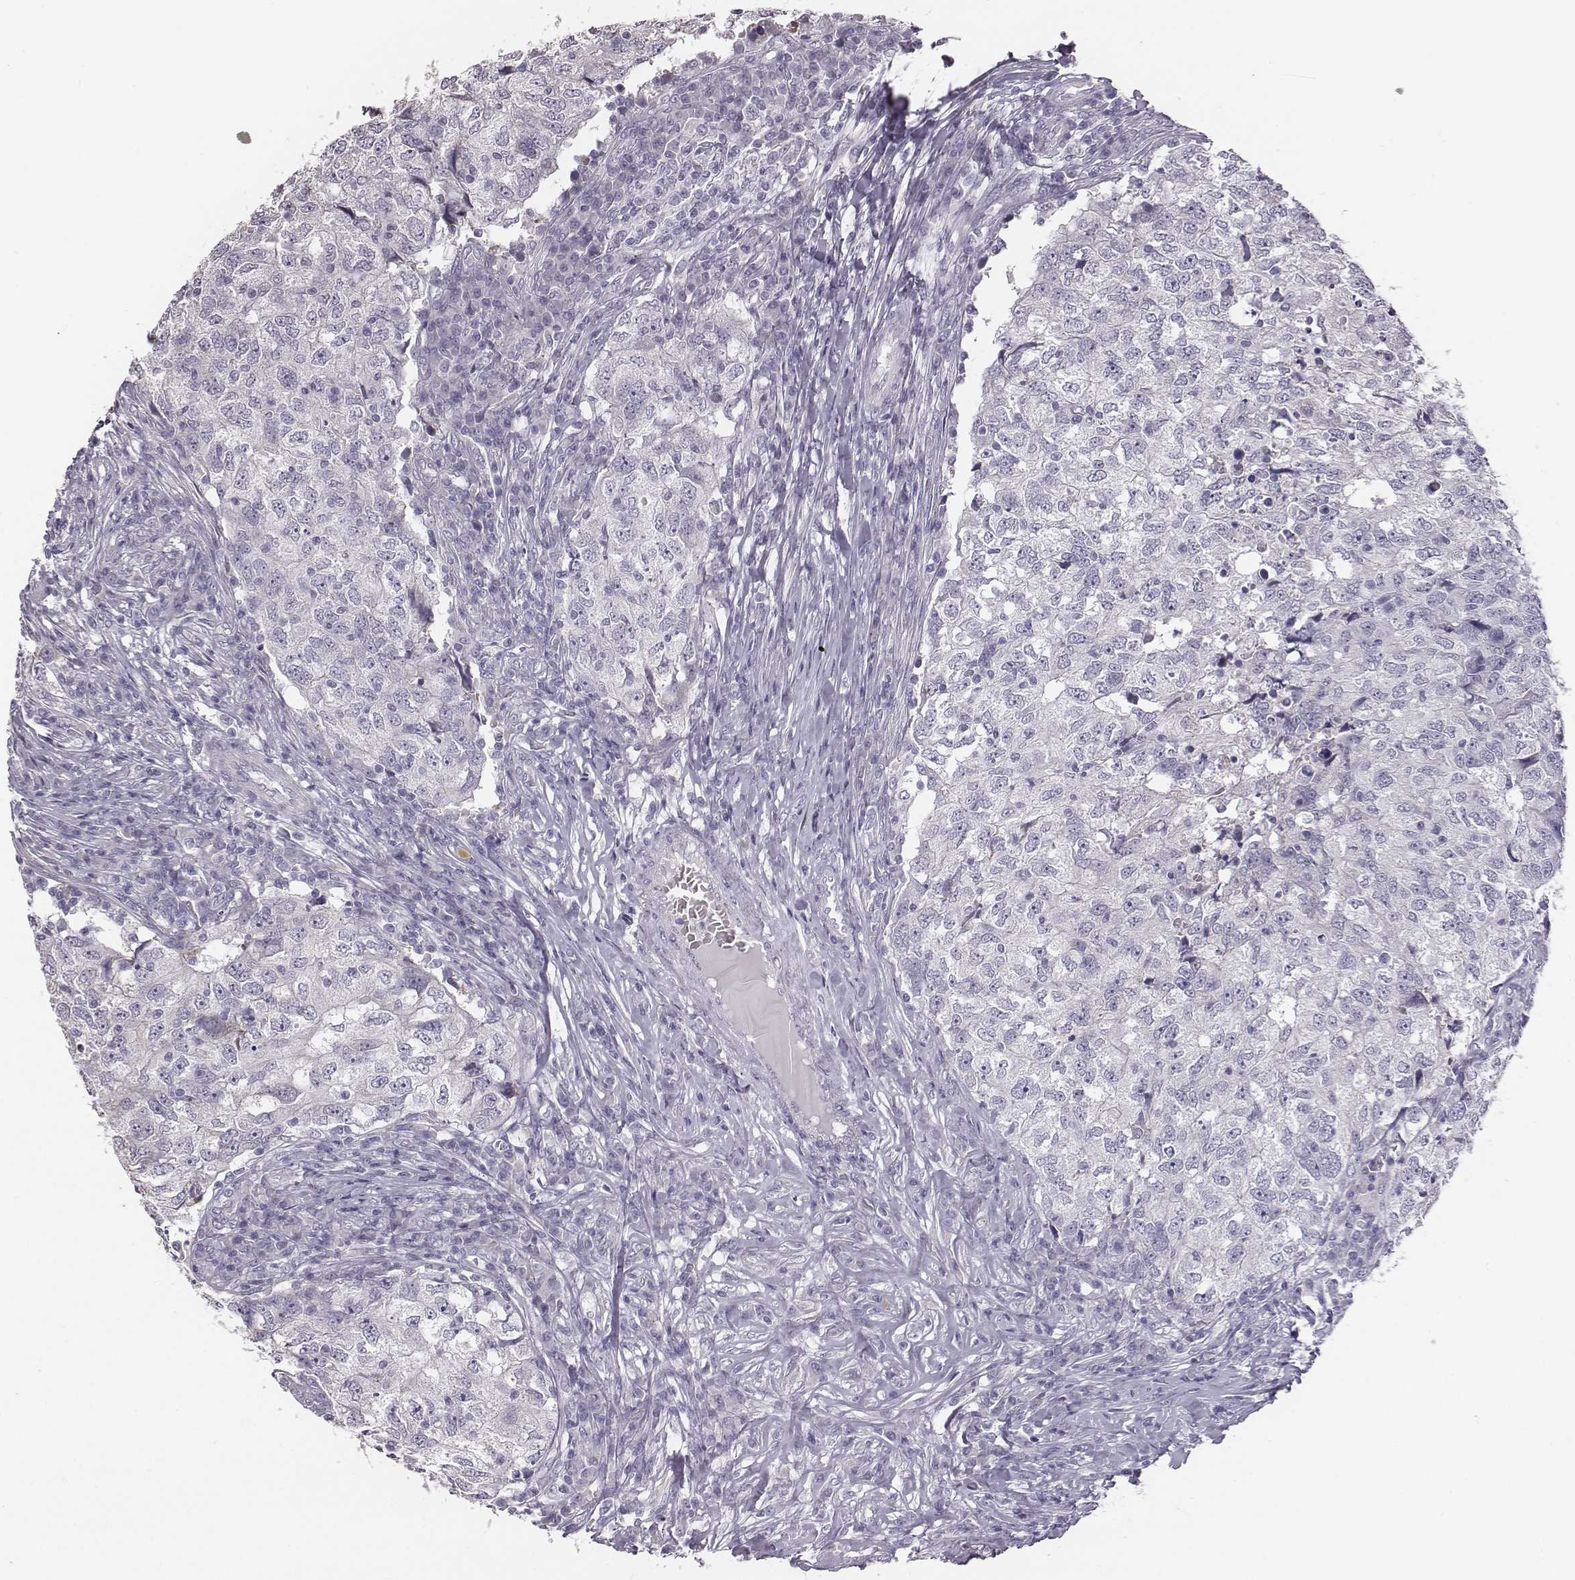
{"staining": {"intensity": "negative", "quantity": "none", "location": "none"}, "tissue": "breast cancer", "cell_type": "Tumor cells", "image_type": "cancer", "snomed": [{"axis": "morphology", "description": "Duct carcinoma"}, {"axis": "topography", "description": "Breast"}], "caption": "This is an immunohistochemistry photomicrograph of human breast cancer. There is no positivity in tumor cells.", "gene": "GUCA1A", "patient": {"sex": "female", "age": 30}}